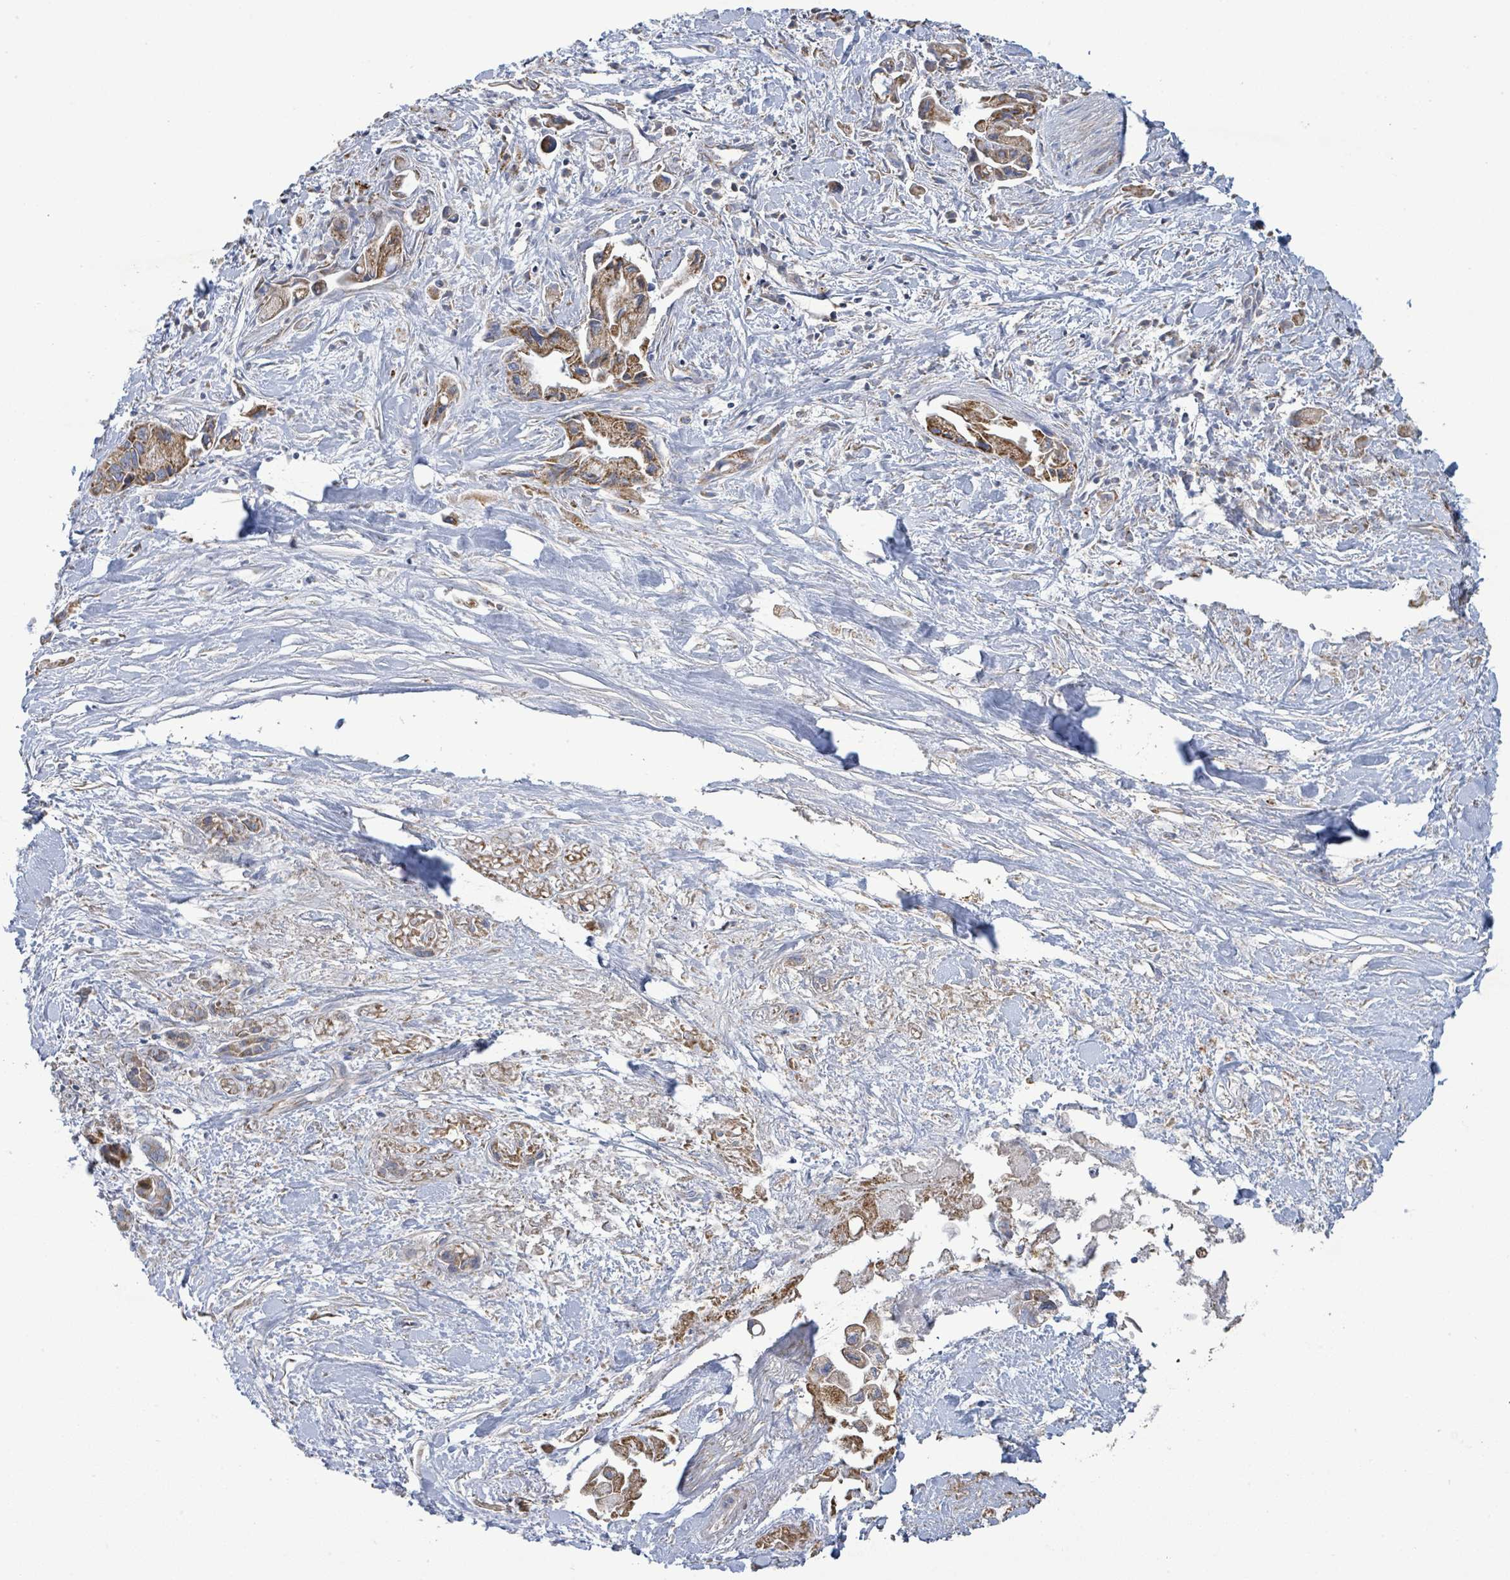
{"staining": {"intensity": "moderate", "quantity": ">75%", "location": "cytoplasmic/membranous"}, "tissue": "pancreatic cancer", "cell_type": "Tumor cells", "image_type": "cancer", "snomed": [{"axis": "morphology", "description": "Adenocarcinoma, NOS"}, {"axis": "topography", "description": "Pancreas"}], "caption": "About >75% of tumor cells in pancreatic cancer show moderate cytoplasmic/membranous protein positivity as visualized by brown immunohistochemical staining.", "gene": "ALG12", "patient": {"sex": "male", "age": 61}}